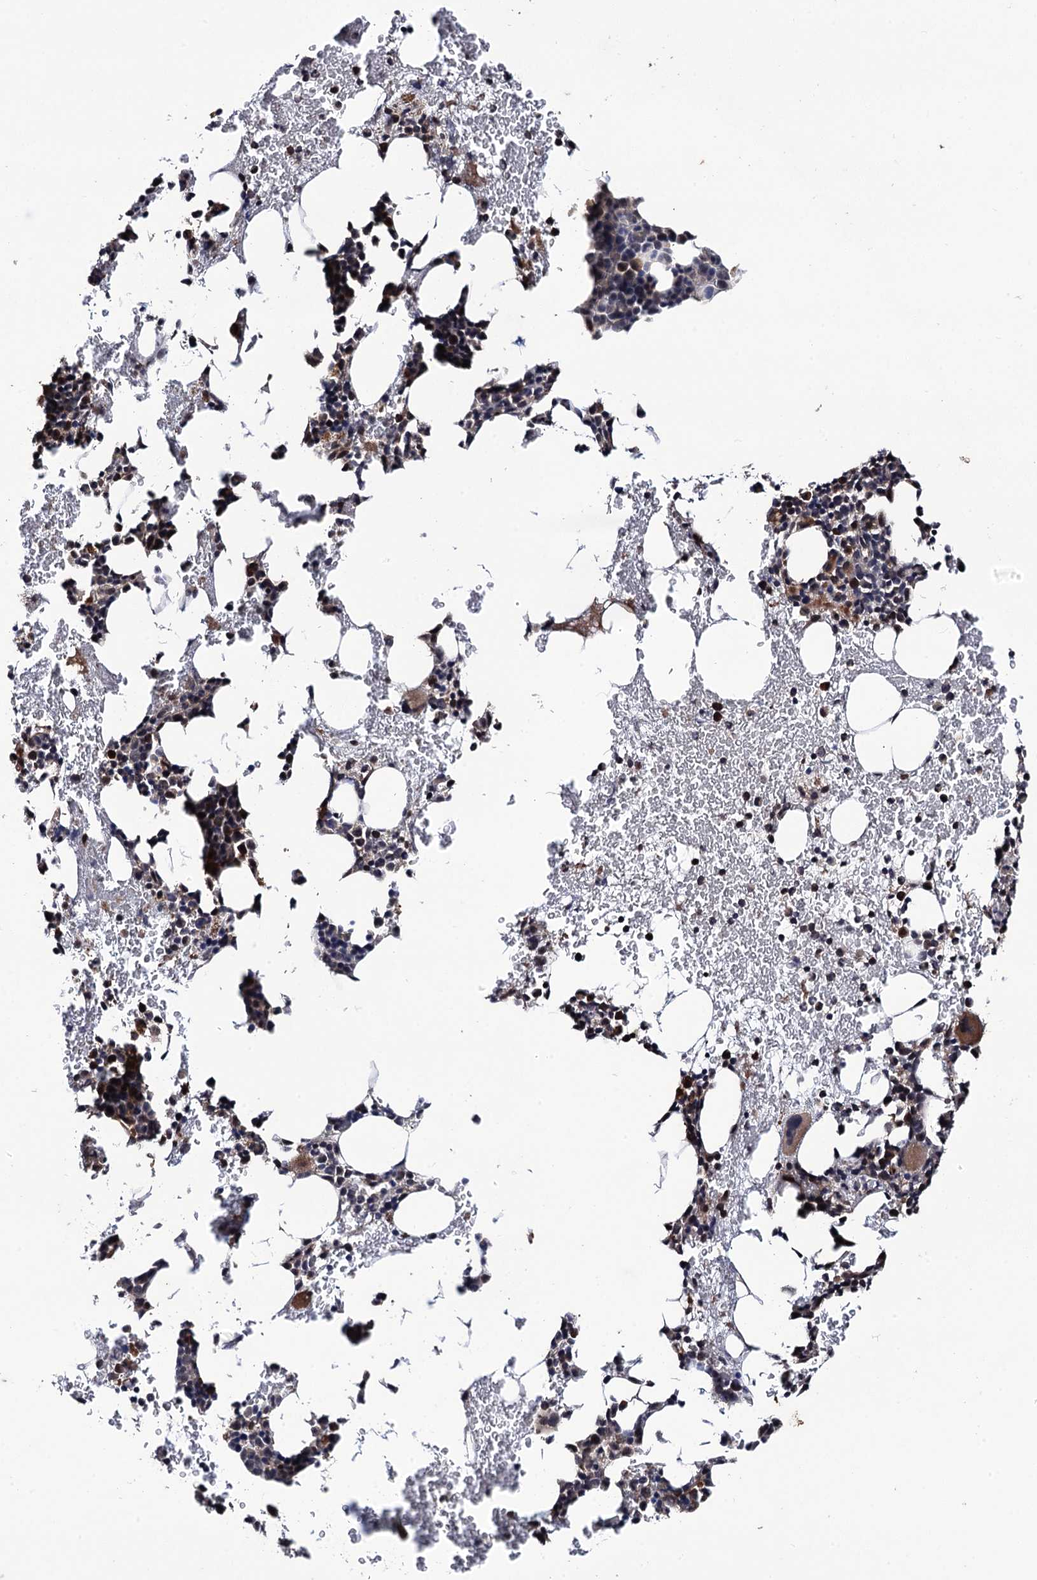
{"staining": {"intensity": "strong", "quantity": "<25%", "location": "cytoplasmic/membranous"}, "tissue": "bone marrow", "cell_type": "Hematopoietic cells", "image_type": "normal", "snomed": [{"axis": "morphology", "description": "Normal tissue, NOS"}, {"axis": "topography", "description": "Bone marrow"}], "caption": "Bone marrow stained with DAB immunohistochemistry reveals medium levels of strong cytoplasmic/membranous staining in approximately <25% of hematopoietic cells.", "gene": "LRRC63", "patient": {"sex": "female", "age": 37}}